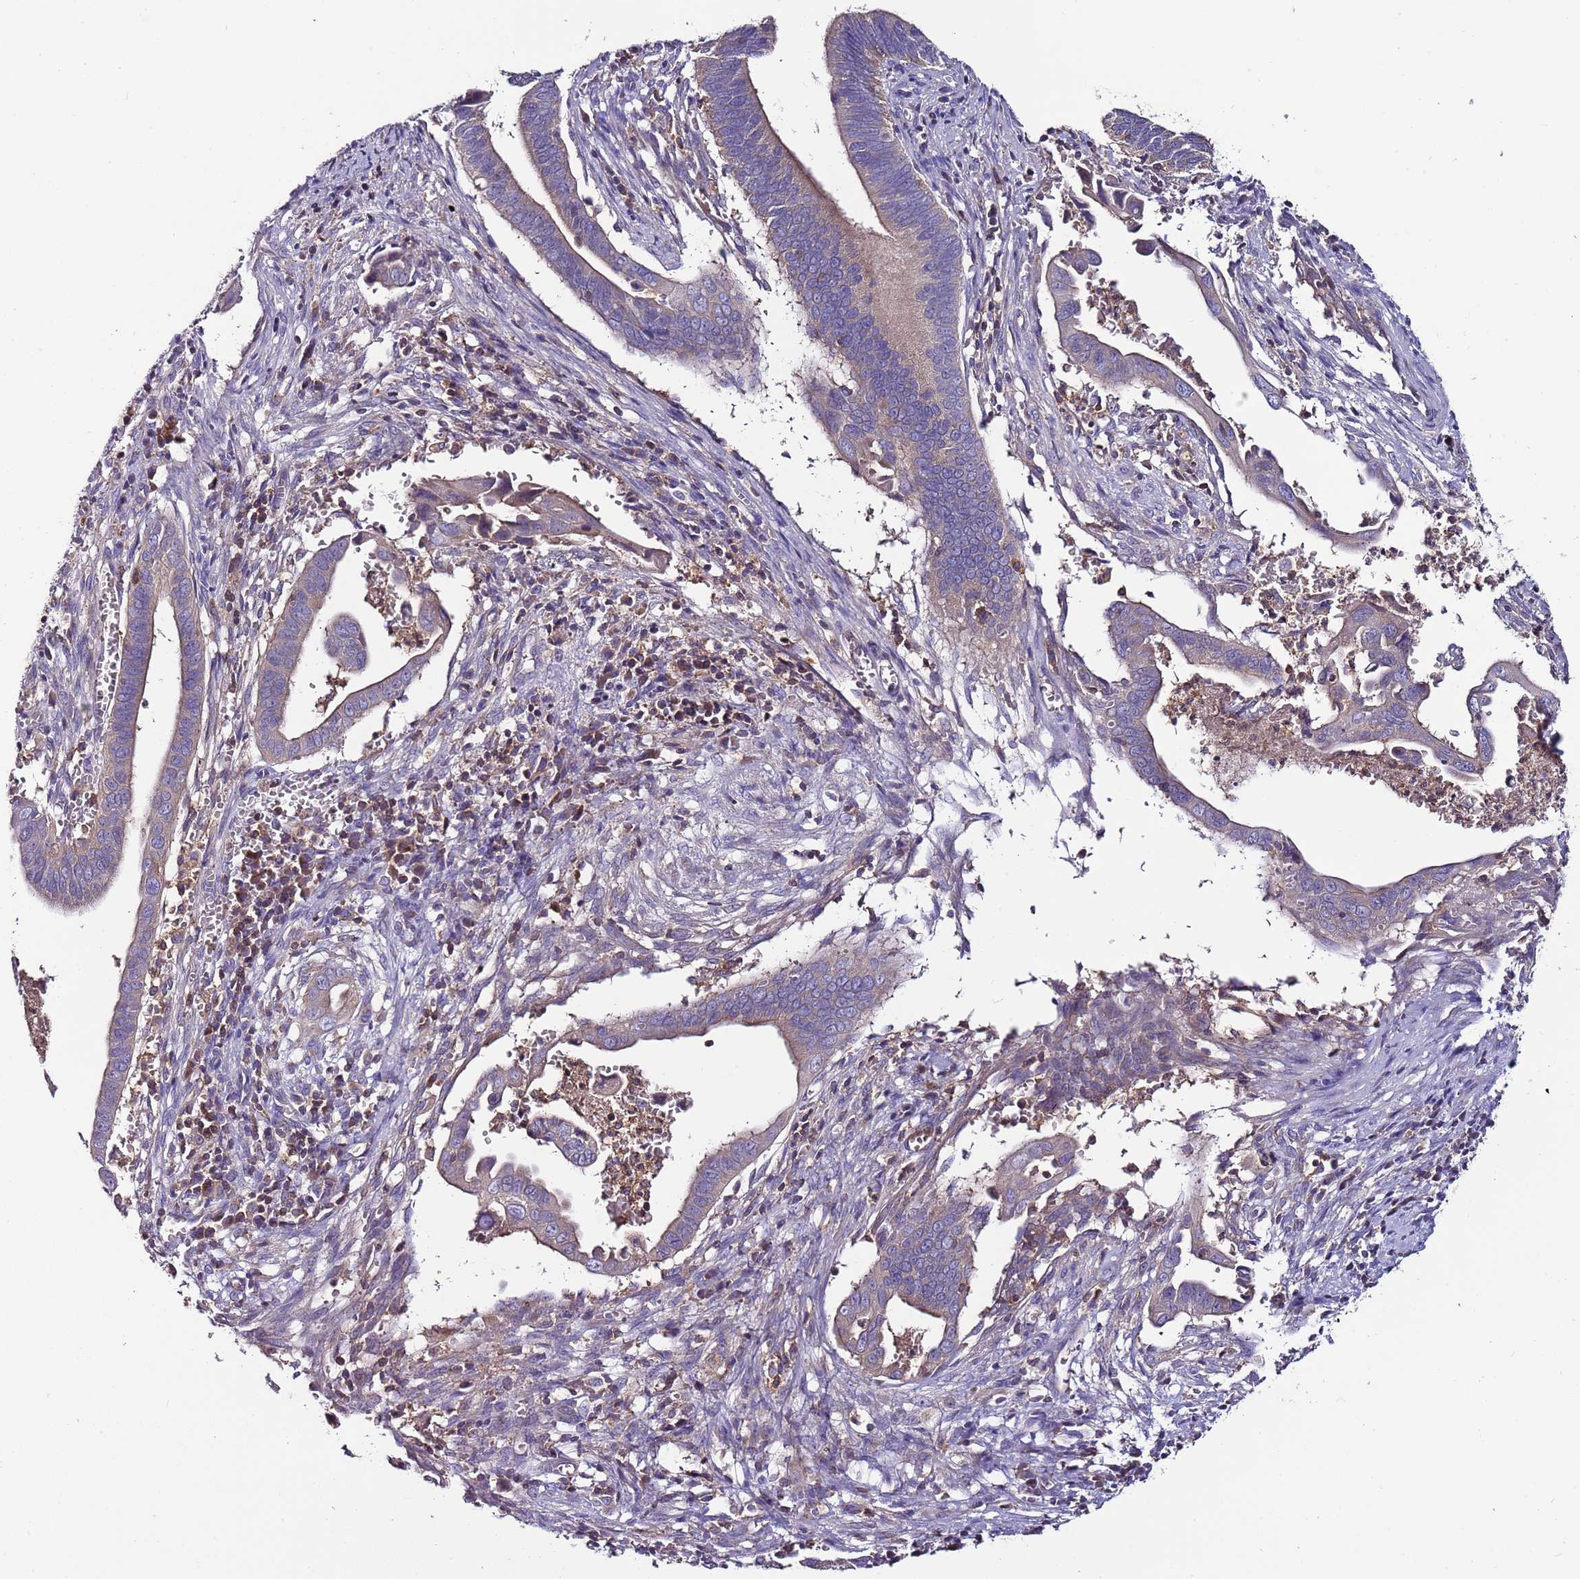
{"staining": {"intensity": "weak", "quantity": "25%-75%", "location": "cytoplasmic/membranous"}, "tissue": "cervical cancer", "cell_type": "Tumor cells", "image_type": "cancer", "snomed": [{"axis": "morphology", "description": "Adenocarcinoma, NOS"}, {"axis": "topography", "description": "Cervix"}], "caption": "Immunohistochemistry (DAB) staining of human cervical adenocarcinoma demonstrates weak cytoplasmic/membranous protein positivity in about 25%-75% of tumor cells.", "gene": "IGIP", "patient": {"sex": "female", "age": 42}}